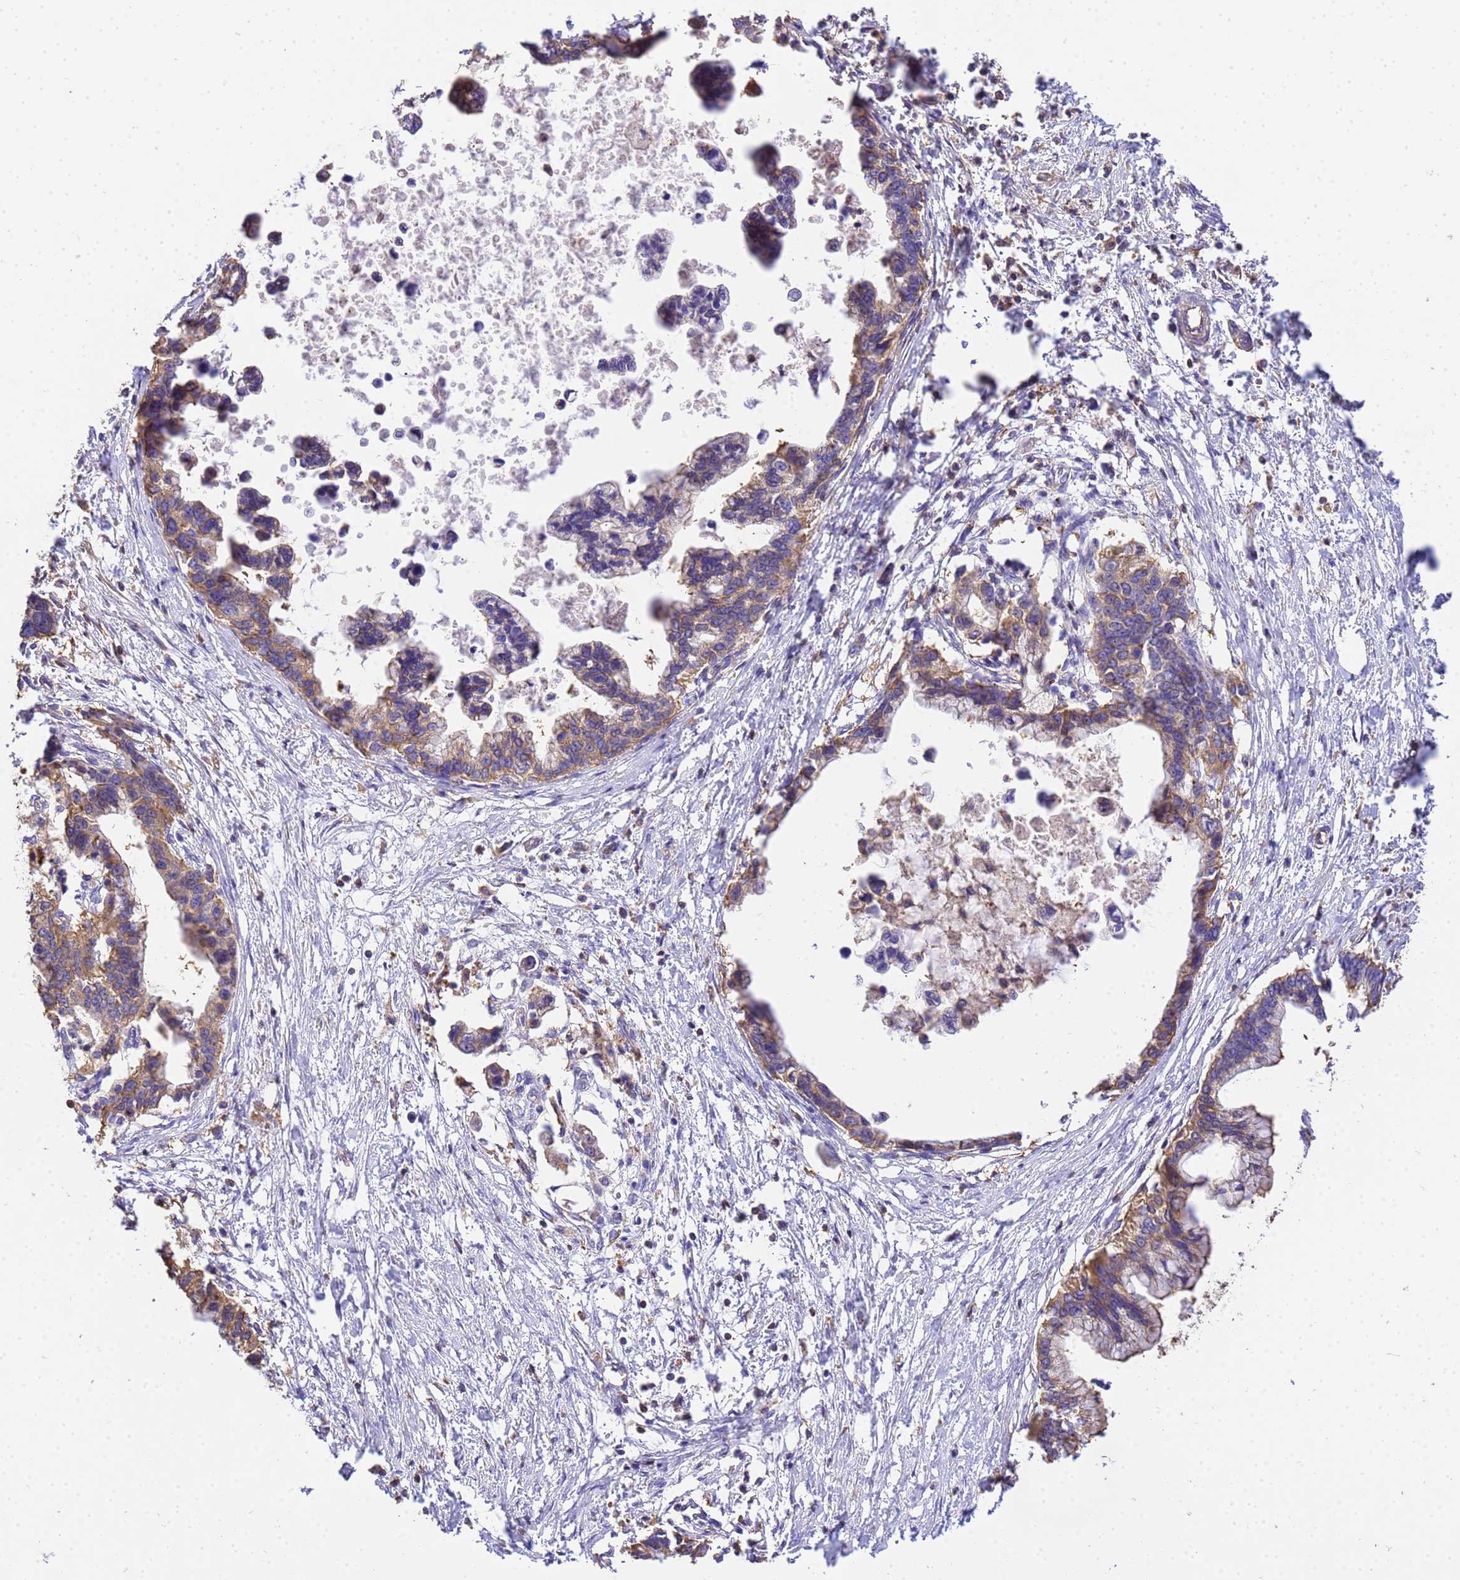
{"staining": {"intensity": "moderate", "quantity": "25%-75%", "location": "cytoplasmic/membranous"}, "tissue": "pancreatic cancer", "cell_type": "Tumor cells", "image_type": "cancer", "snomed": [{"axis": "morphology", "description": "Adenocarcinoma, NOS"}, {"axis": "topography", "description": "Pancreas"}], "caption": "An immunohistochemistry image of tumor tissue is shown. Protein staining in brown highlights moderate cytoplasmic/membranous positivity in pancreatic cancer (adenocarcinoma) within tumor cells.", "gene": "WDR64", "patient": {"sex": "female", "age": 83}}